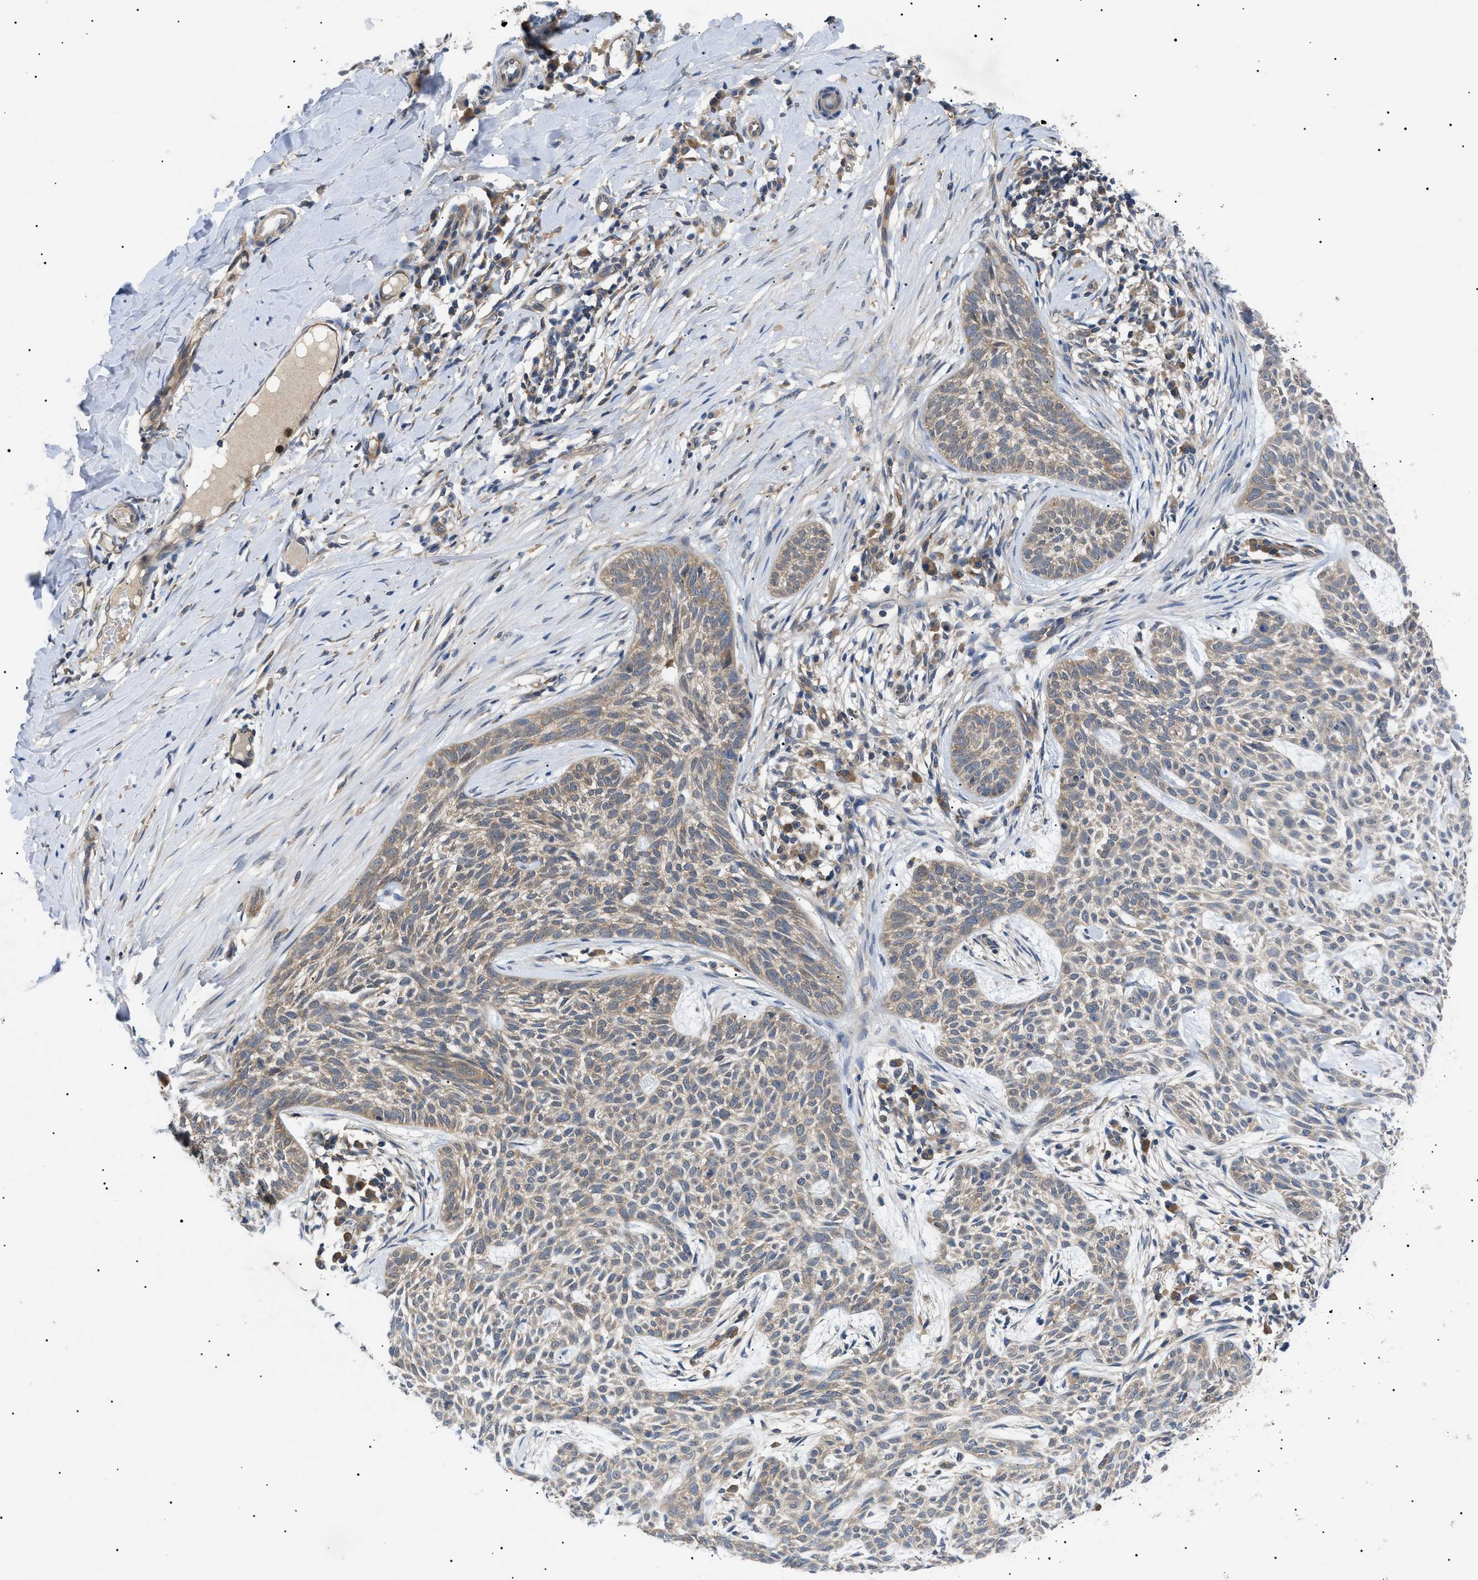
{"staining": {"intensity": "moderate", "quantity": ">75%", "location": "cytoplasmic/membranous"}, "tissue": "skin cancer", "cell_type": "Tumor cells", "image_type": "cancer", "snomed": [{"axis": "morphology", "description": "Basal cell carcinoma"}, {"axis": "topography", "description": "Skin"}], "caption": "There is medium levels of moderate cytoplasmic/membranous staining in tumor cells of basal cell carcinoma (skin), as demonstrated by immunohistochemical staining (brown color).", "gene": "RIPK1", "patient": {"sex": "female", "age": 59}}